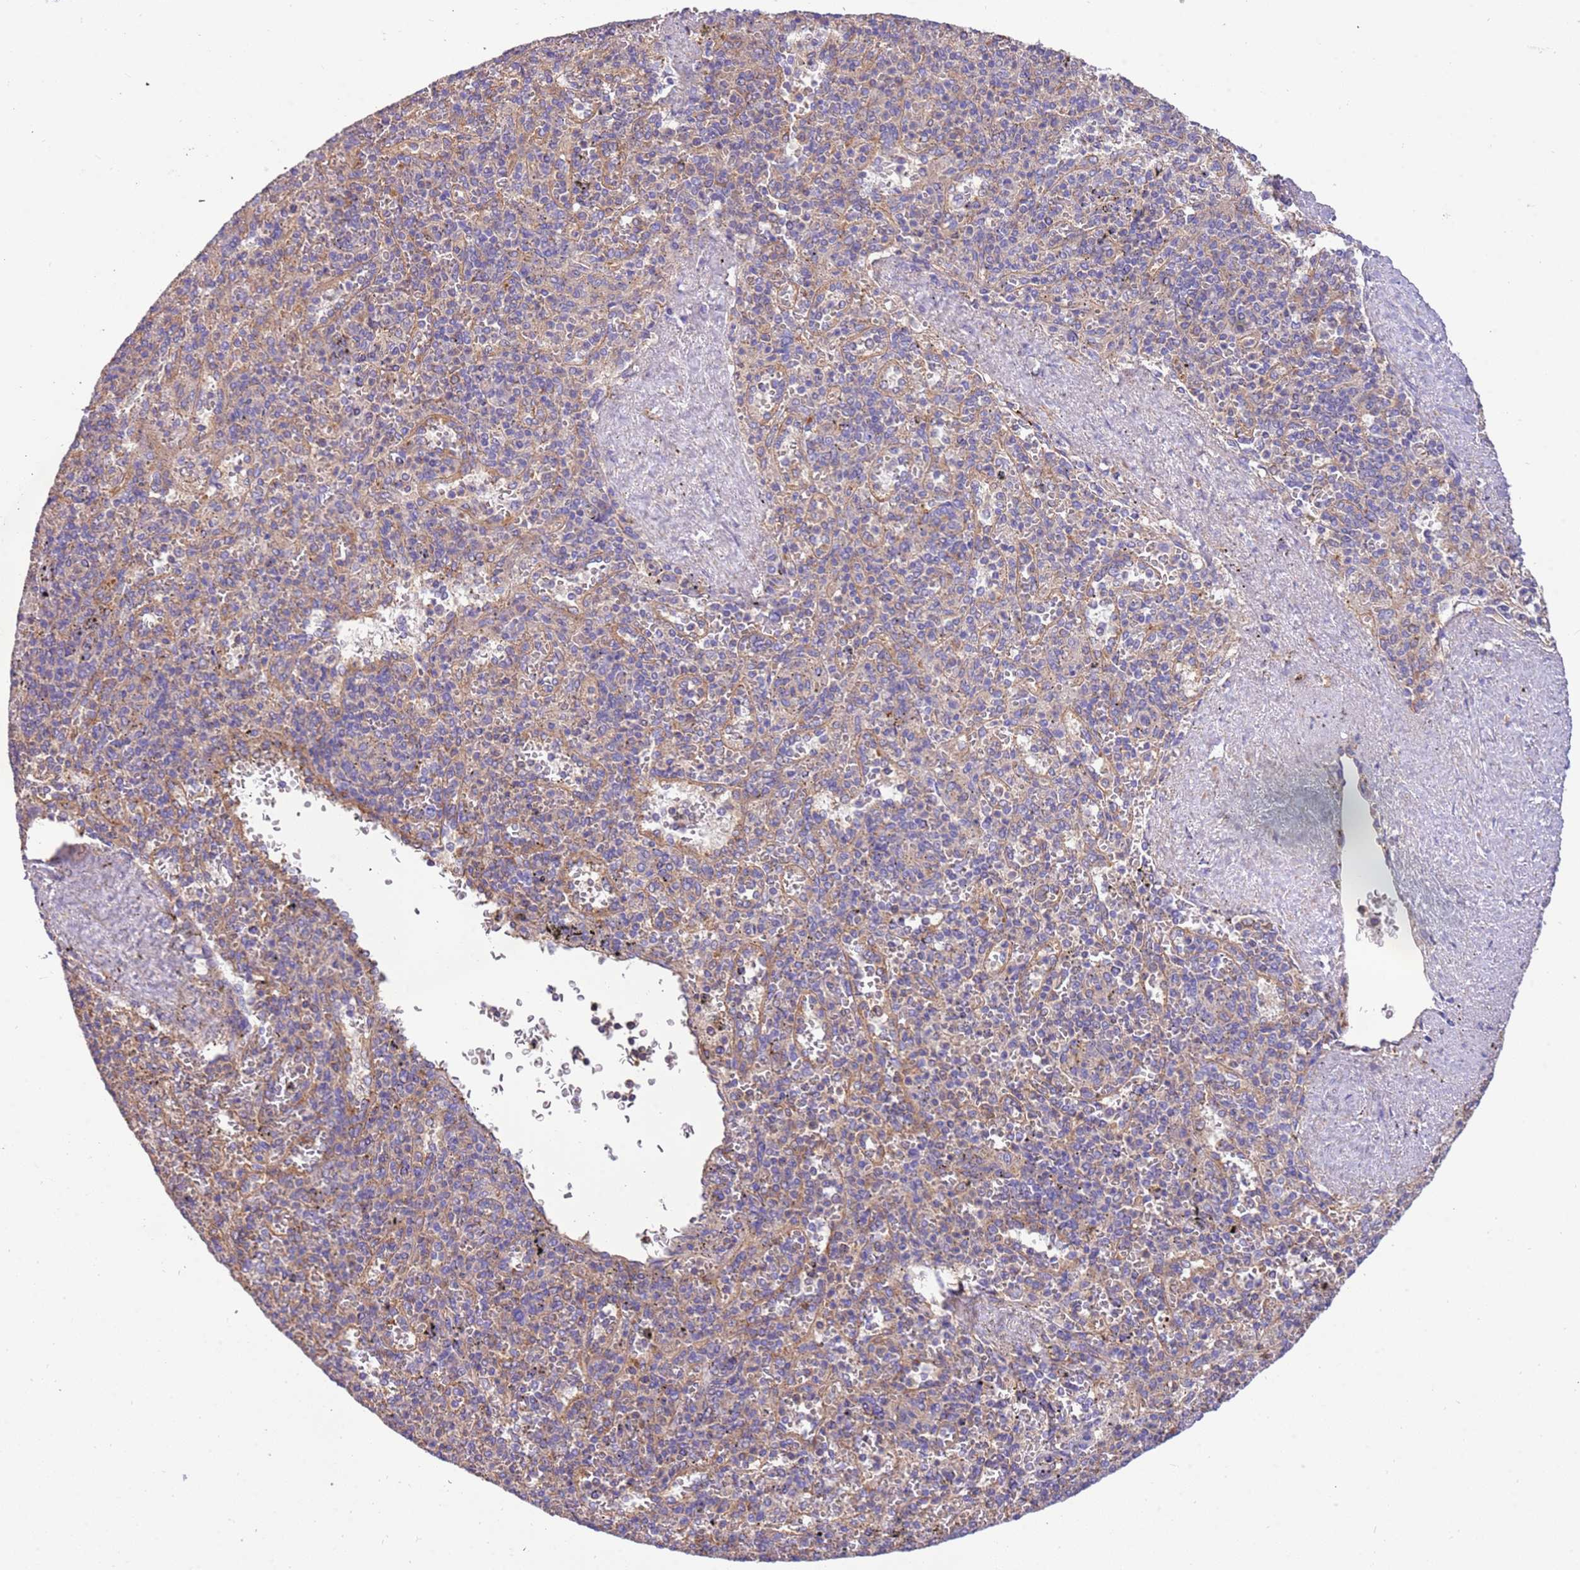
{"staining": {"intensity": "negative", "quantity": "none", "location": "none"}, "tissue": "spleen", "cell_type": "Cells in red pulp", "image_type": "normal", "snomed": [{"axis": "morphology", "description": "Normal tissue, NOS"}, {"axis": "topography", "description": "Spleen"}], "caption": "Spleen stained for a protein using immunohistochemistry (IHC) demonstrates no positivity cells in red pulp.", "gene": "NAALADL1", "patient": {"sex": "male", "age": 82}}